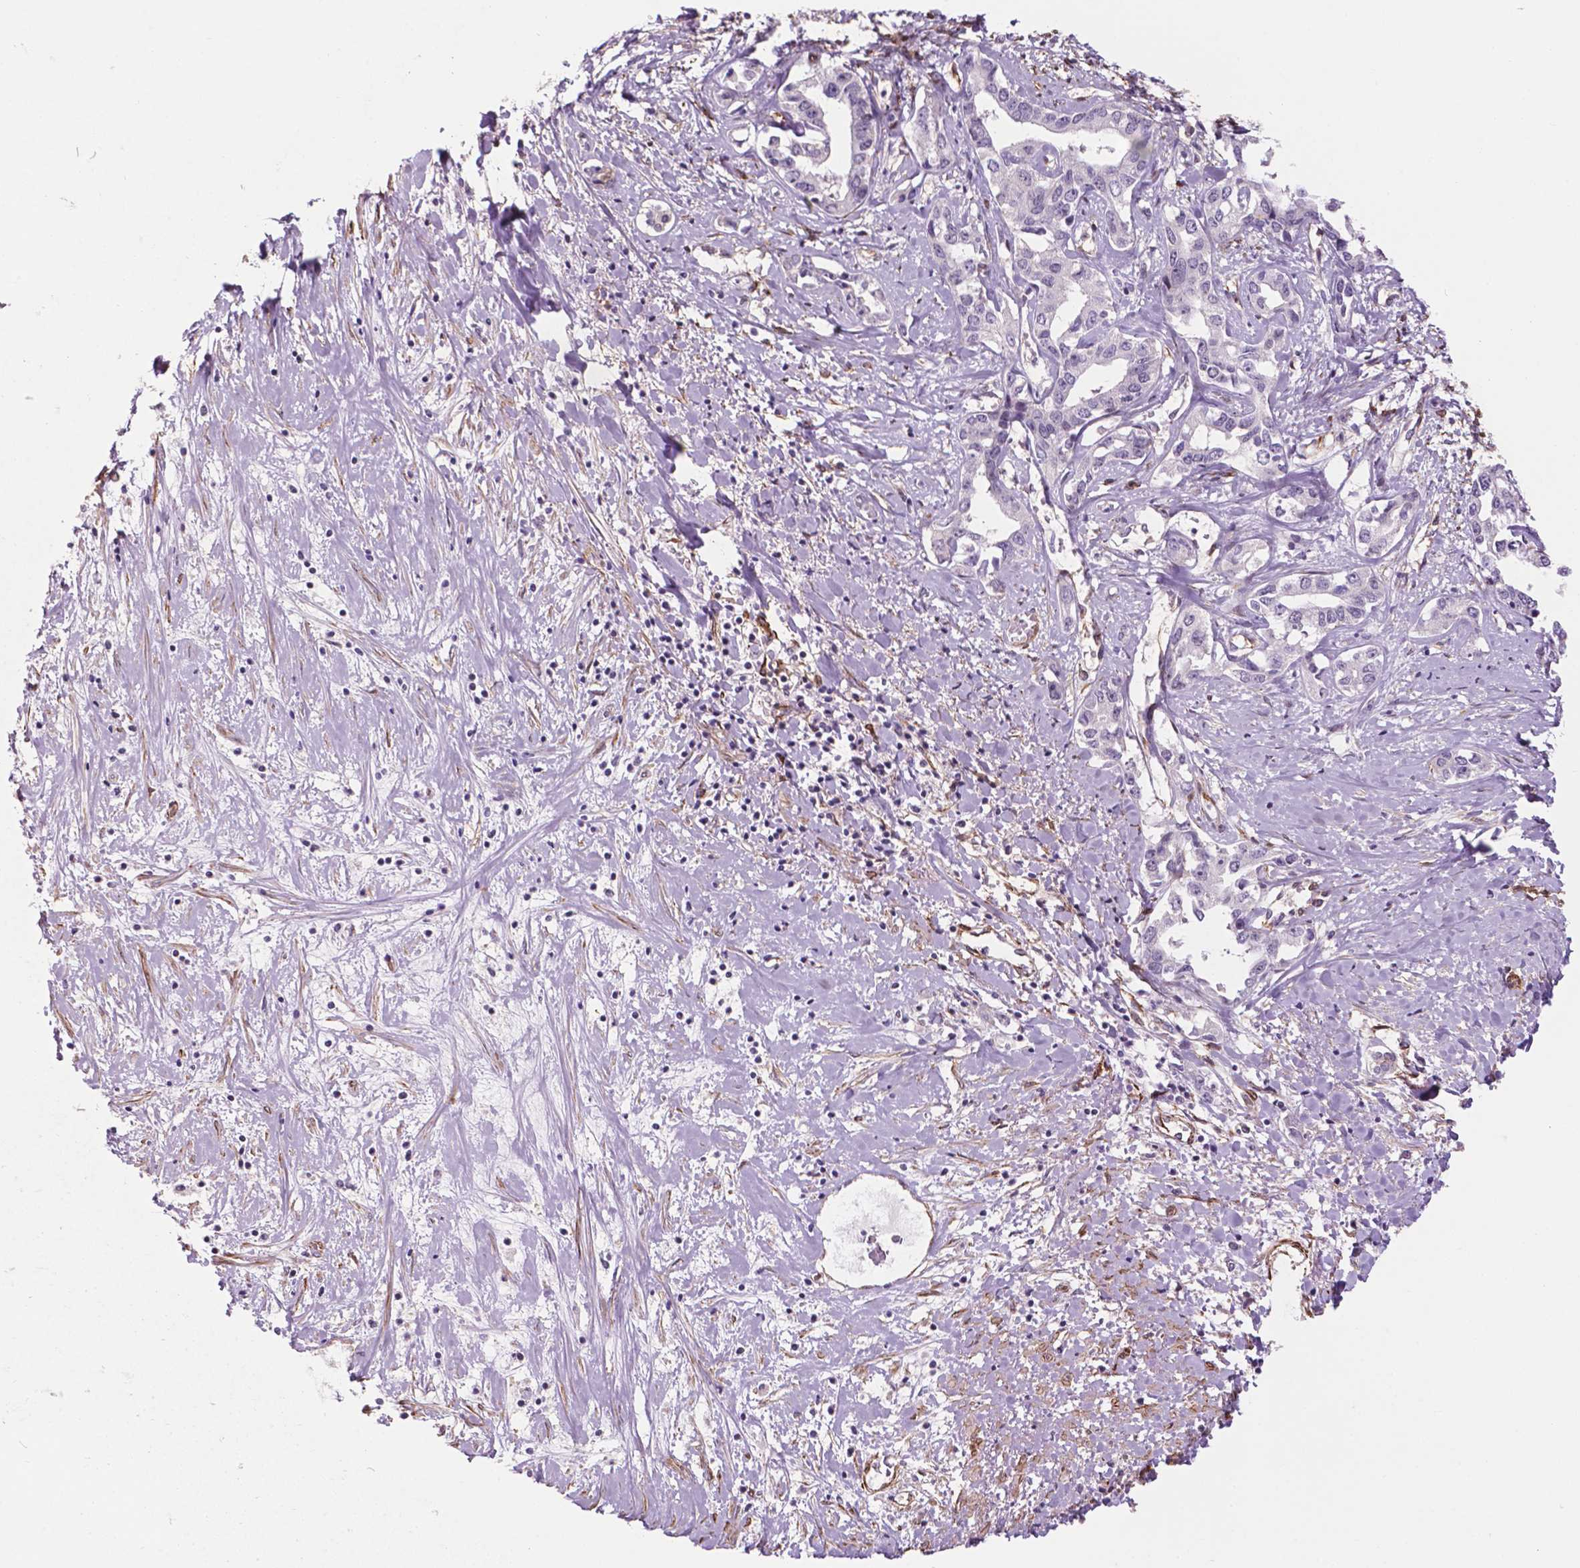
{"staining": {"intensity": "negative", "quantity": "none", "location": "none"}, "tissue": "liver cancer", "cell_type": "Tumor cells", "image_type": "cancer", "snomed": [{"axis": "morphology", "description": "Cholangiocarcinoma"}, {"axis": "topography", "description": "Liver"}], "caption": "Photomicrograph shows no protein positivity in tumor cells of cholangiocarcinoma (liver) tissue.", "gene": "EGFL8", "patient": {"sex": "male", "age": 59}}